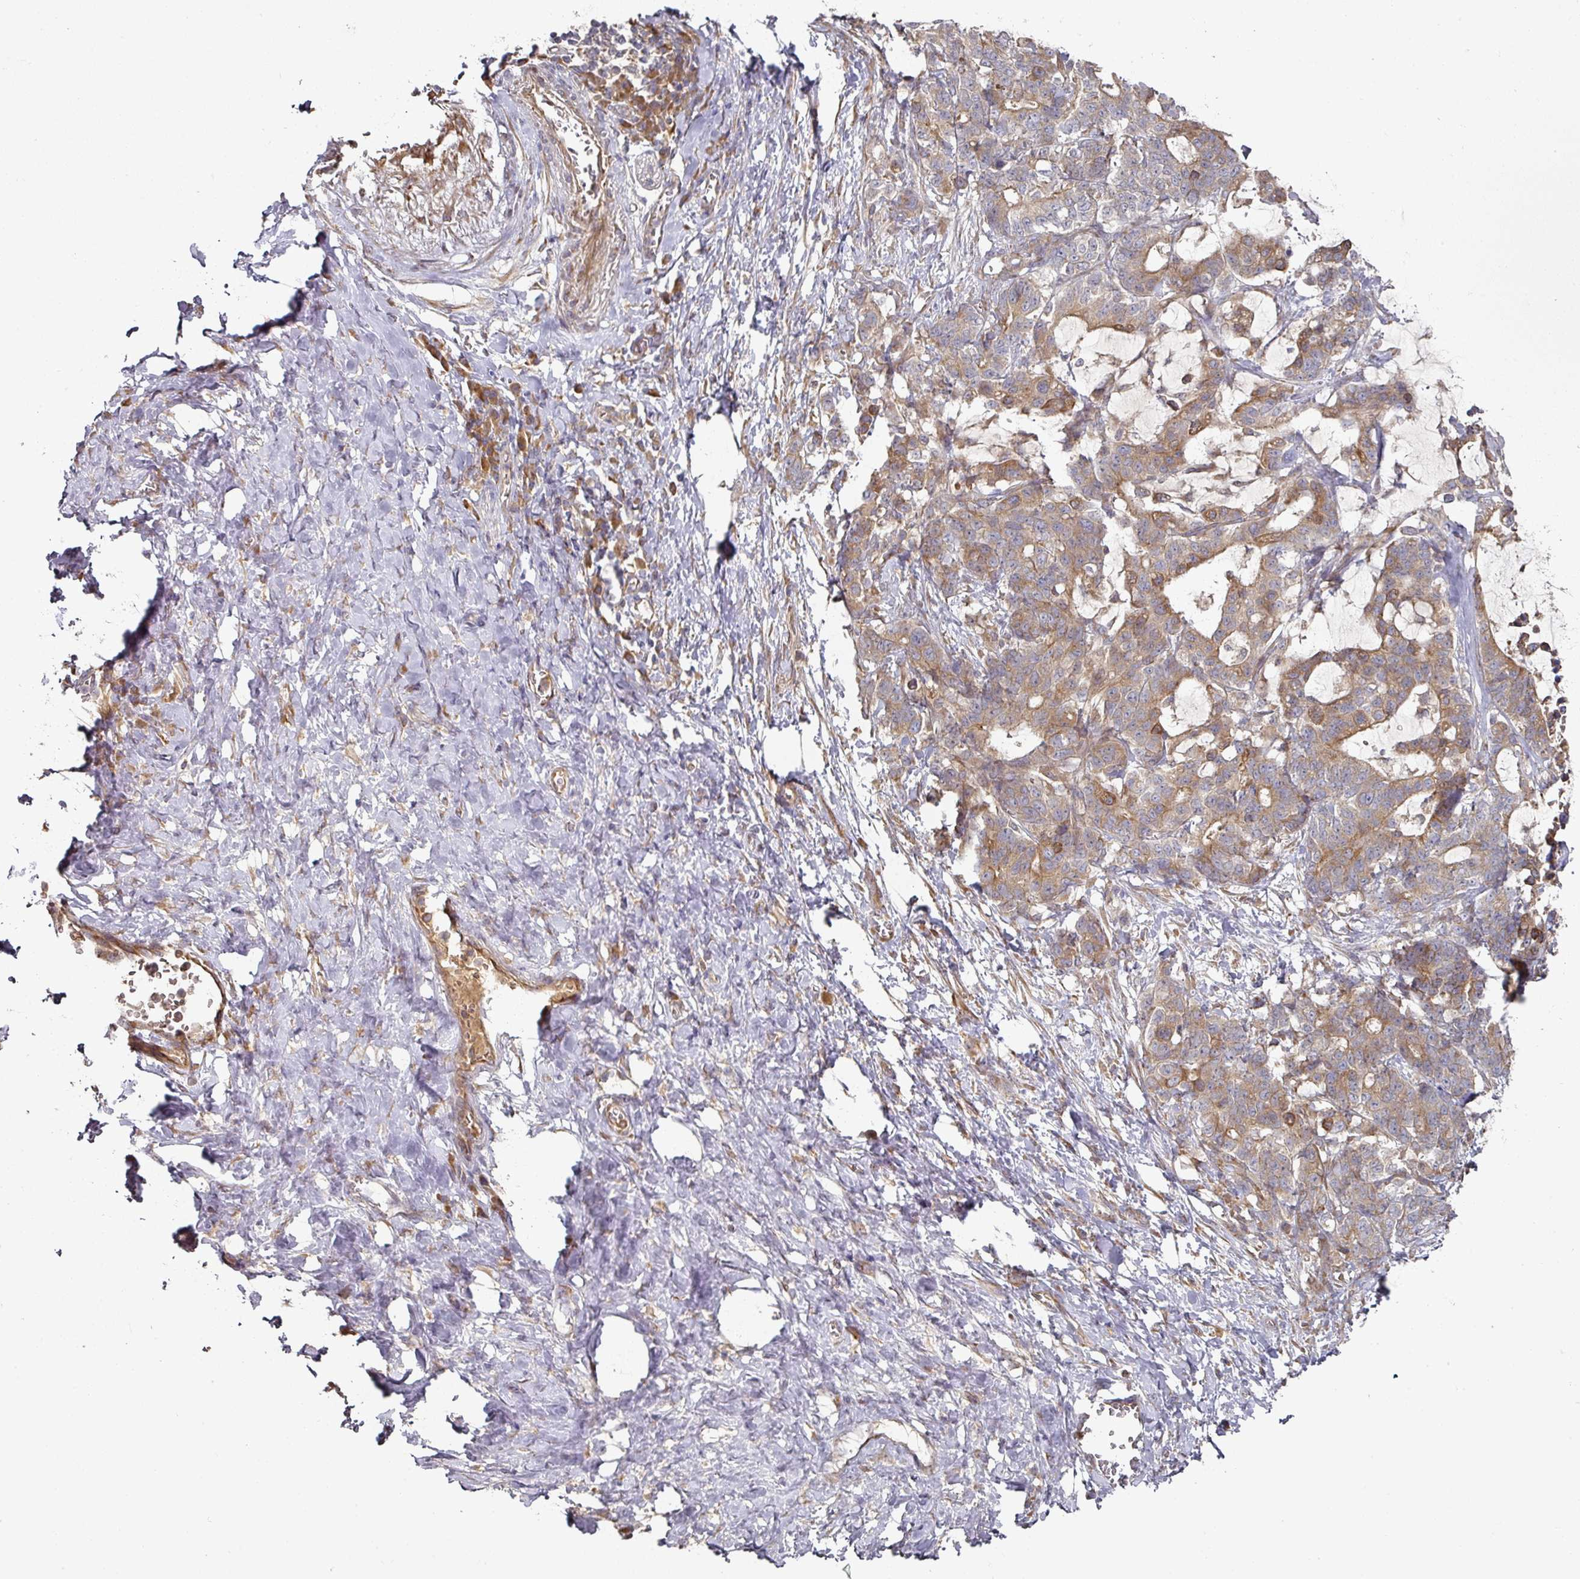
{"staining": {"intensity": "moderate", "quantity": ">75%", "location": "cytoplasmic/membranous"}, "tissue": "stomach cancer", "cell_type": "Tumor cells", "image_type": "cancer", "snomed": [{"axis": "morphology", "description": "Normal tissue, NOS"}, {"axis": "morphology", "description": "Adenocarcinoma, NOS"}, {"axis": "topography", "description": "Stomach"}], "caption": "Immunohistochemical staining of stomach adenocarcinoma exhibits moderate cytoplasmic/membranous protein positivity in about >75% of tumor cells.", "gene": "CEP95", "patient": {"sex": "female", "age": 64}}